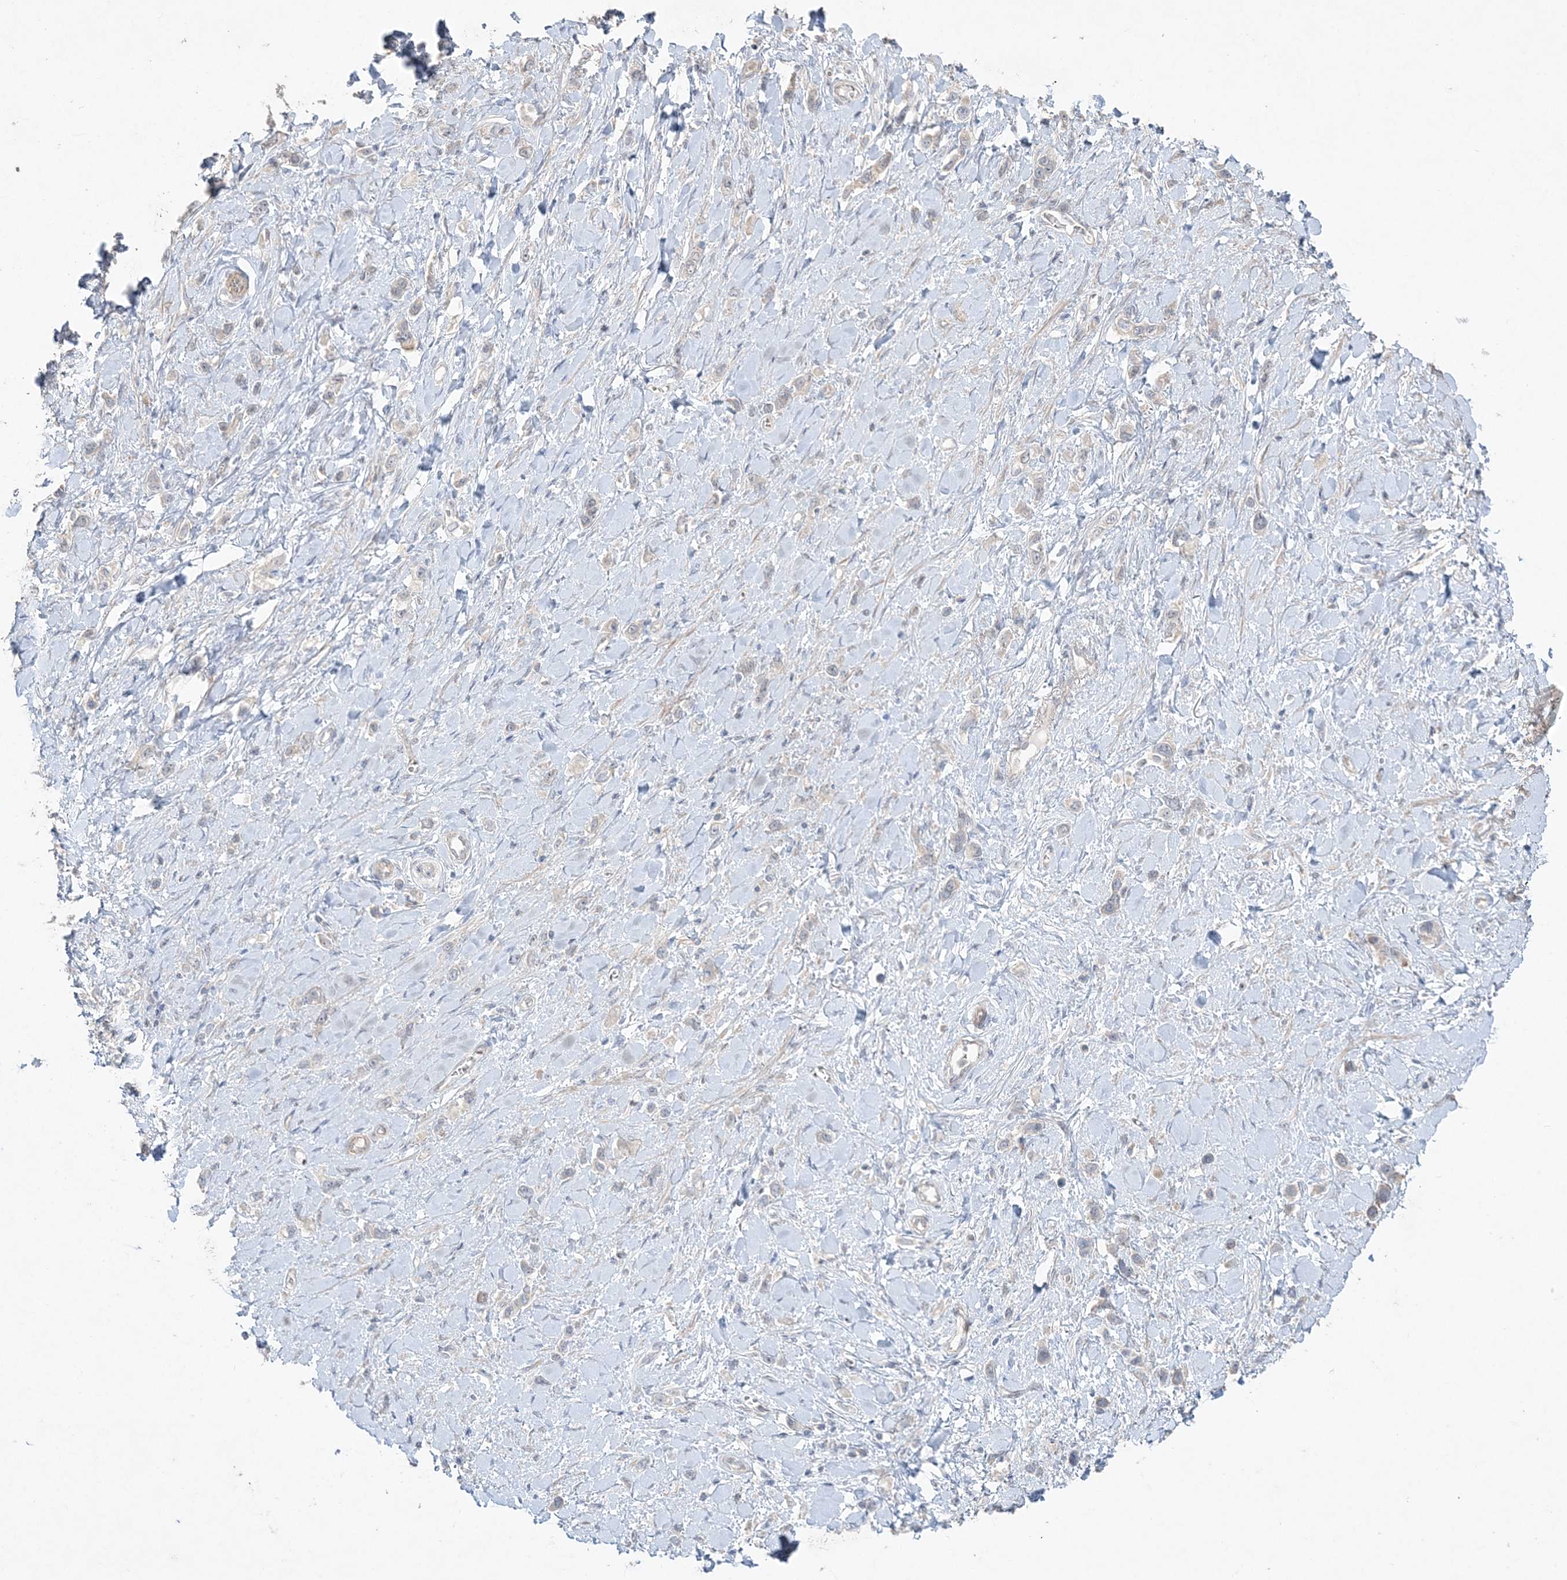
{"staining": {"intensity": "negative", "quantity": "none", "location": "none"}, "tissue": "stomach cancer", "cell_type": "Tumor cells", "image_type": "cancer", "snomed": [{"axis": "morphology", "description": "Normal tissue, NOS"}, {"axis": "morphology", "description": "Adenocarcinoma, NOS"}, {"axis": "topography", "description": "Stomach, upper"}, {"axis": "topography", "description": "Stomach"}], "caption": "This is an immunohistochemistry micrograph of stomach cancer. There is no expression in tumor cells.", "gene": "SH3BP4", "patient": {"sex": "female", "age": 65}}